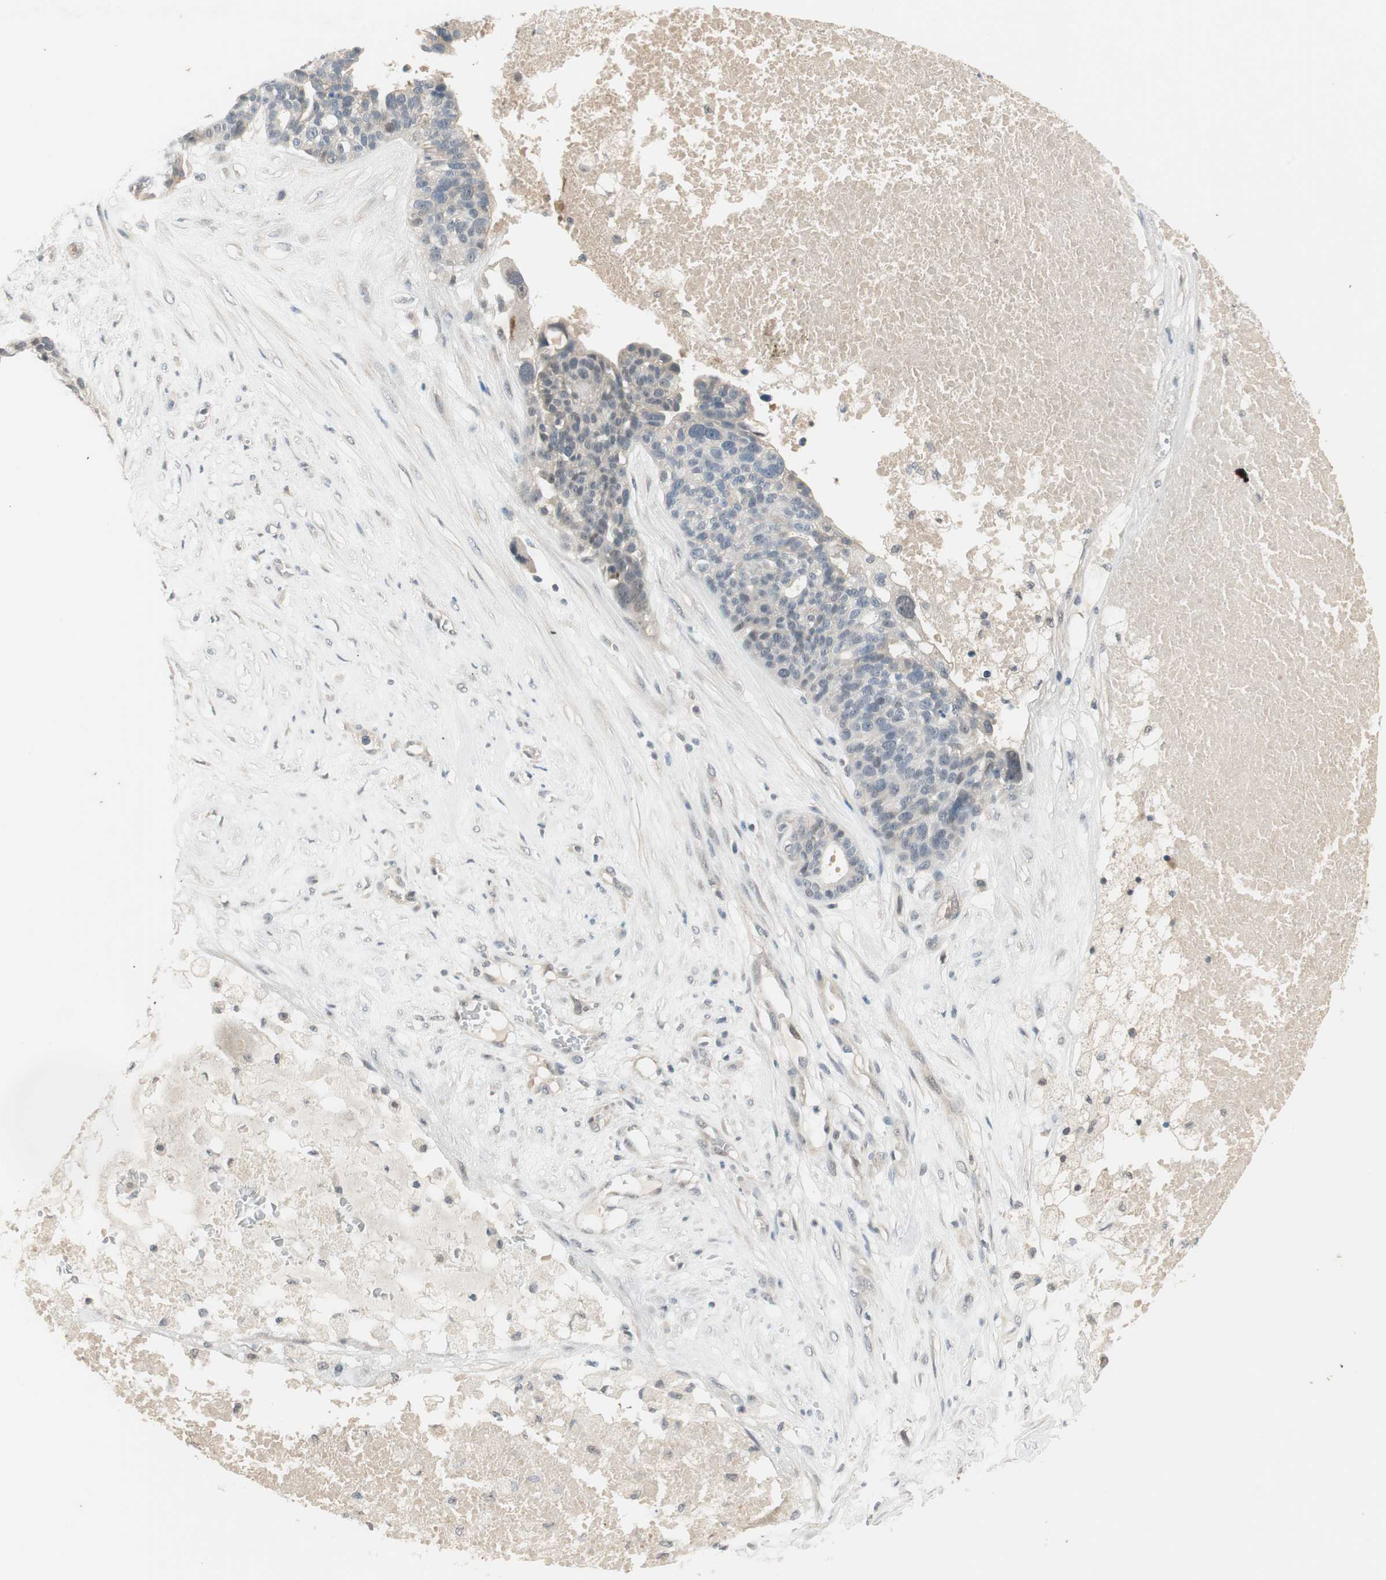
{"staining": {"intensity": "negative", "quantity": "none", "location": "none"}, "tissue": "ovarian cancer", "cell_type": "Tumor cells", "image_type": "cancer", "snomed": [{"axis": "morphology", "description": "Cystadenocarcinoma, serous, NOS"}, {"axis": "topography", "description": "Ovary"}], "caption": "IHC photomicrograph of neoplastic tissue: serous cystadenocarcinoma (ovarian) stained with DAB reveals no significant protein staining in tumor cells. The staining was performed using DAB to visualize the protein expression in brown, while the nuclei were stained in blue with hematoxylin (Magnification: 20x).", "gene": "RNGTT", "patient": {"sex": "female", "age": 59}}